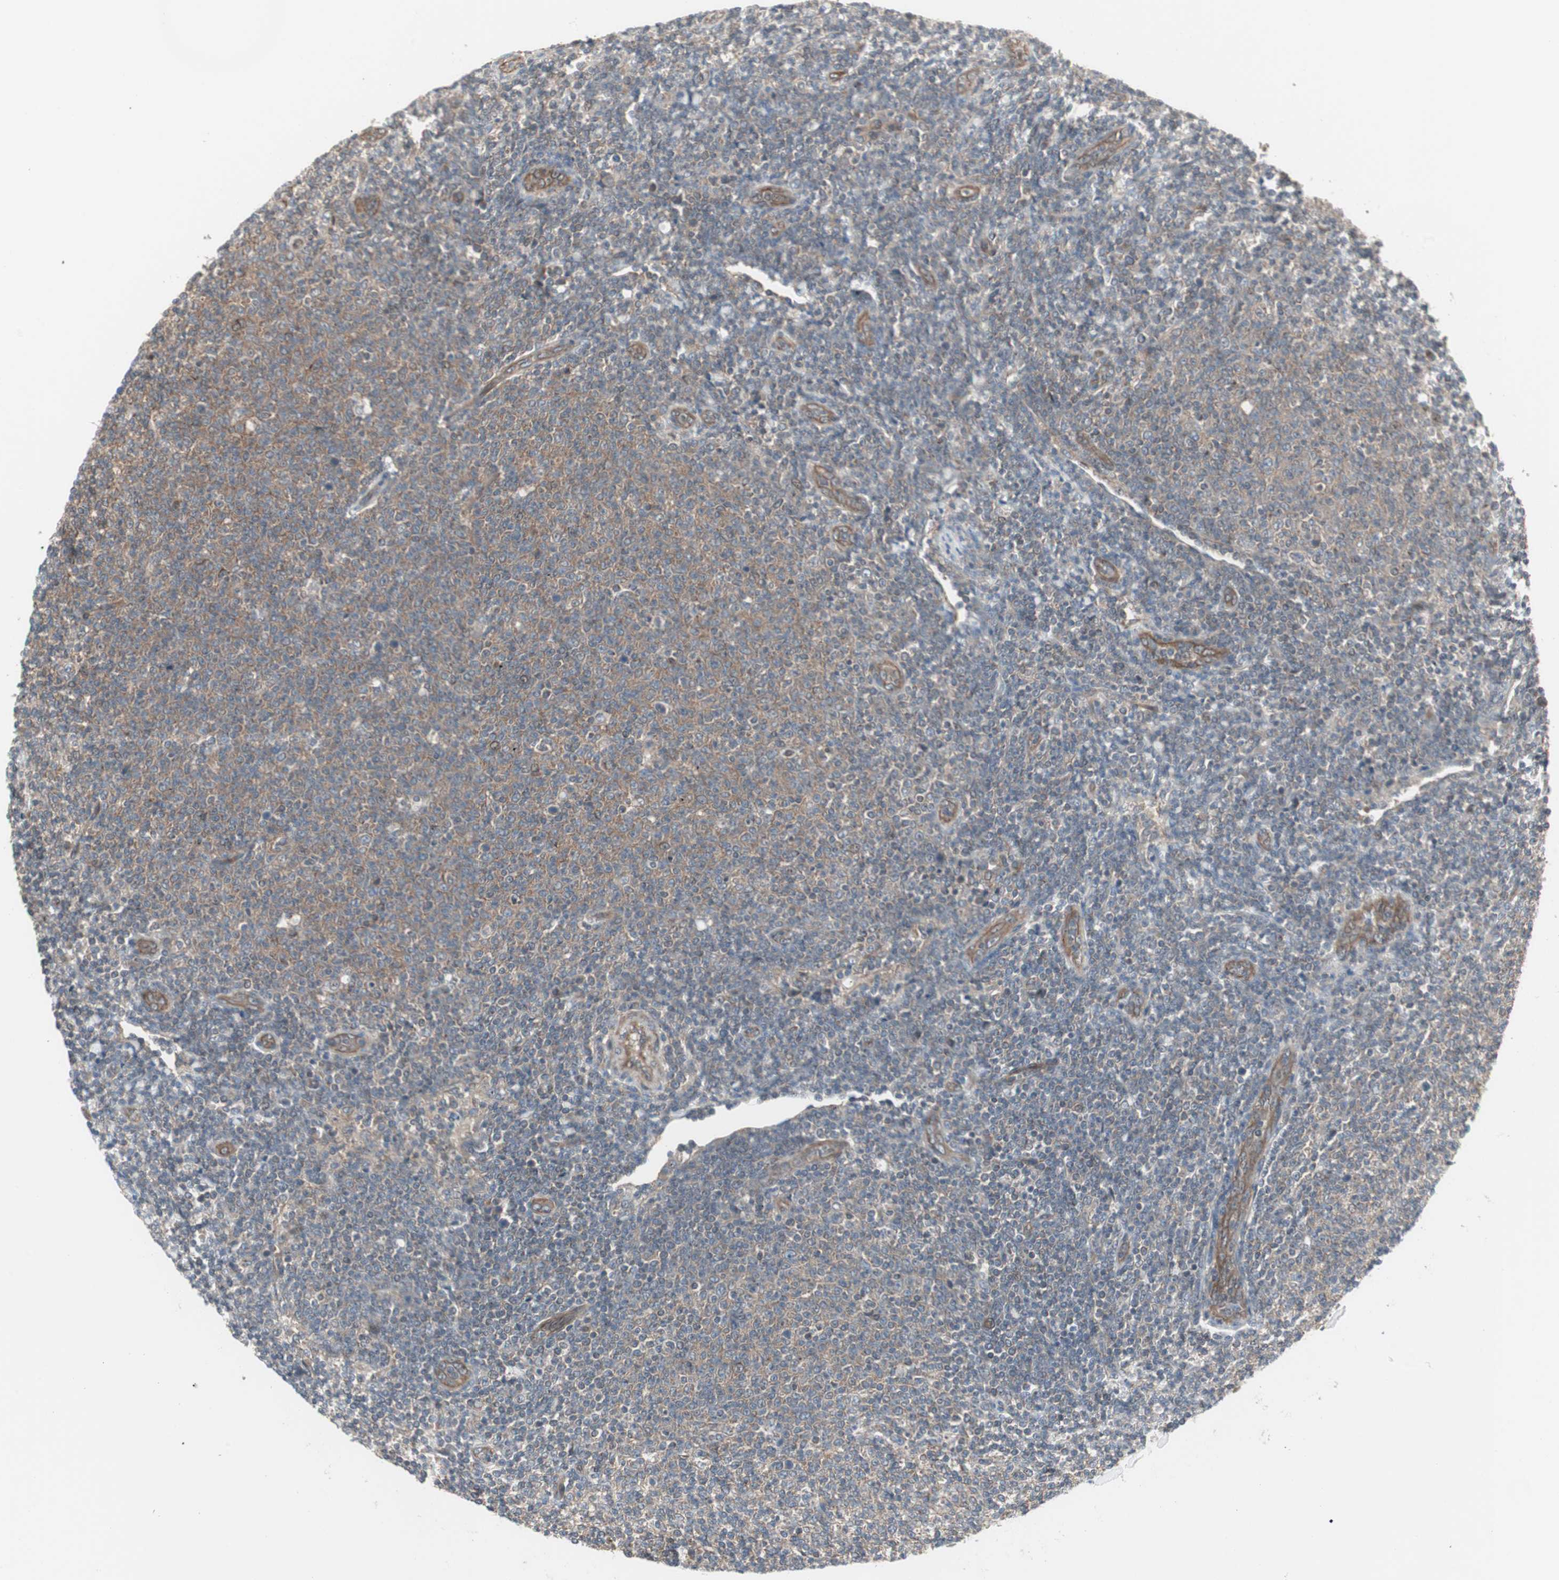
{"staining": {"intensity": "moderate", "quantity": "25%-75%", "location": "cytoplasmic/membranous"}, "tissue": "lymphoma", "cell_type": "Tumor cells", "image_type": "cancer", "snomed": [{"axis": "morphology", "description": "Malignant lymphoma, non-Hodgkin's type, Low grade"}, {"axis": "topography", "description": "Lymph node"}], "caption": "Immunohistochemistry image of human lymphoma stained for a protein (brown), which displays medium levels of moderate cytoplasmic/membranous expression in approximately 25%-75% of tumor cells.", "gene": "PFDN1", "patient": {"sex": "male", "age": 66}}